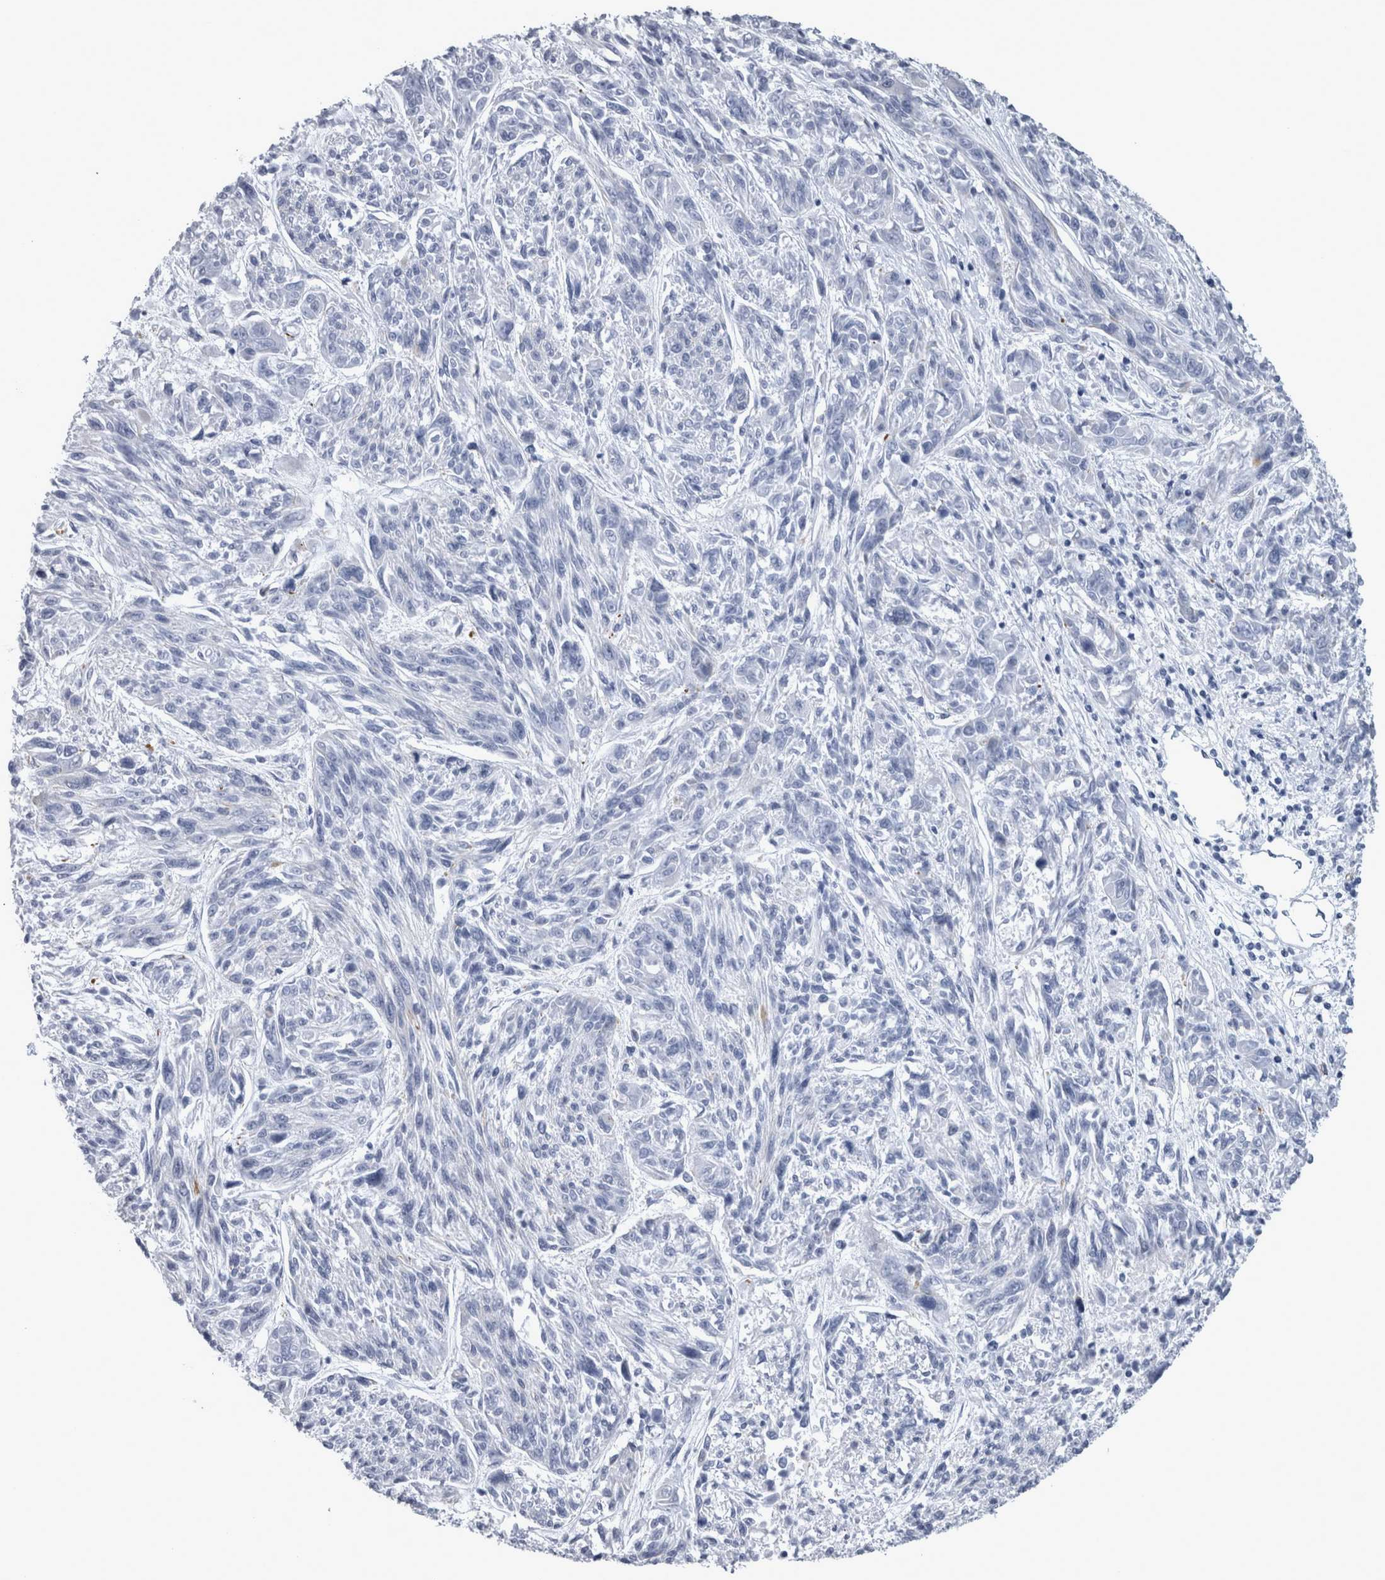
{"staining": {"intensity": "negative", "quantity": "none", "location": "none"}, "tissue": "melanoma", "cell_type": "Tumor cells", "image_type": "cancer", "snomed": [{"axis": "morphology", "description": "Malignant melanoma, NOS"}, {"axis": "topography", "description": "Skin"}], "caption": "The image reveals no staining of tumor cells in melanoma. Brightfield microscopy of IHC stained with DAB (brown) and hematoxylin (blue), captured at high magnification.", "gene": "VWDE", "patient": {"sex": "male", "age": 53}}